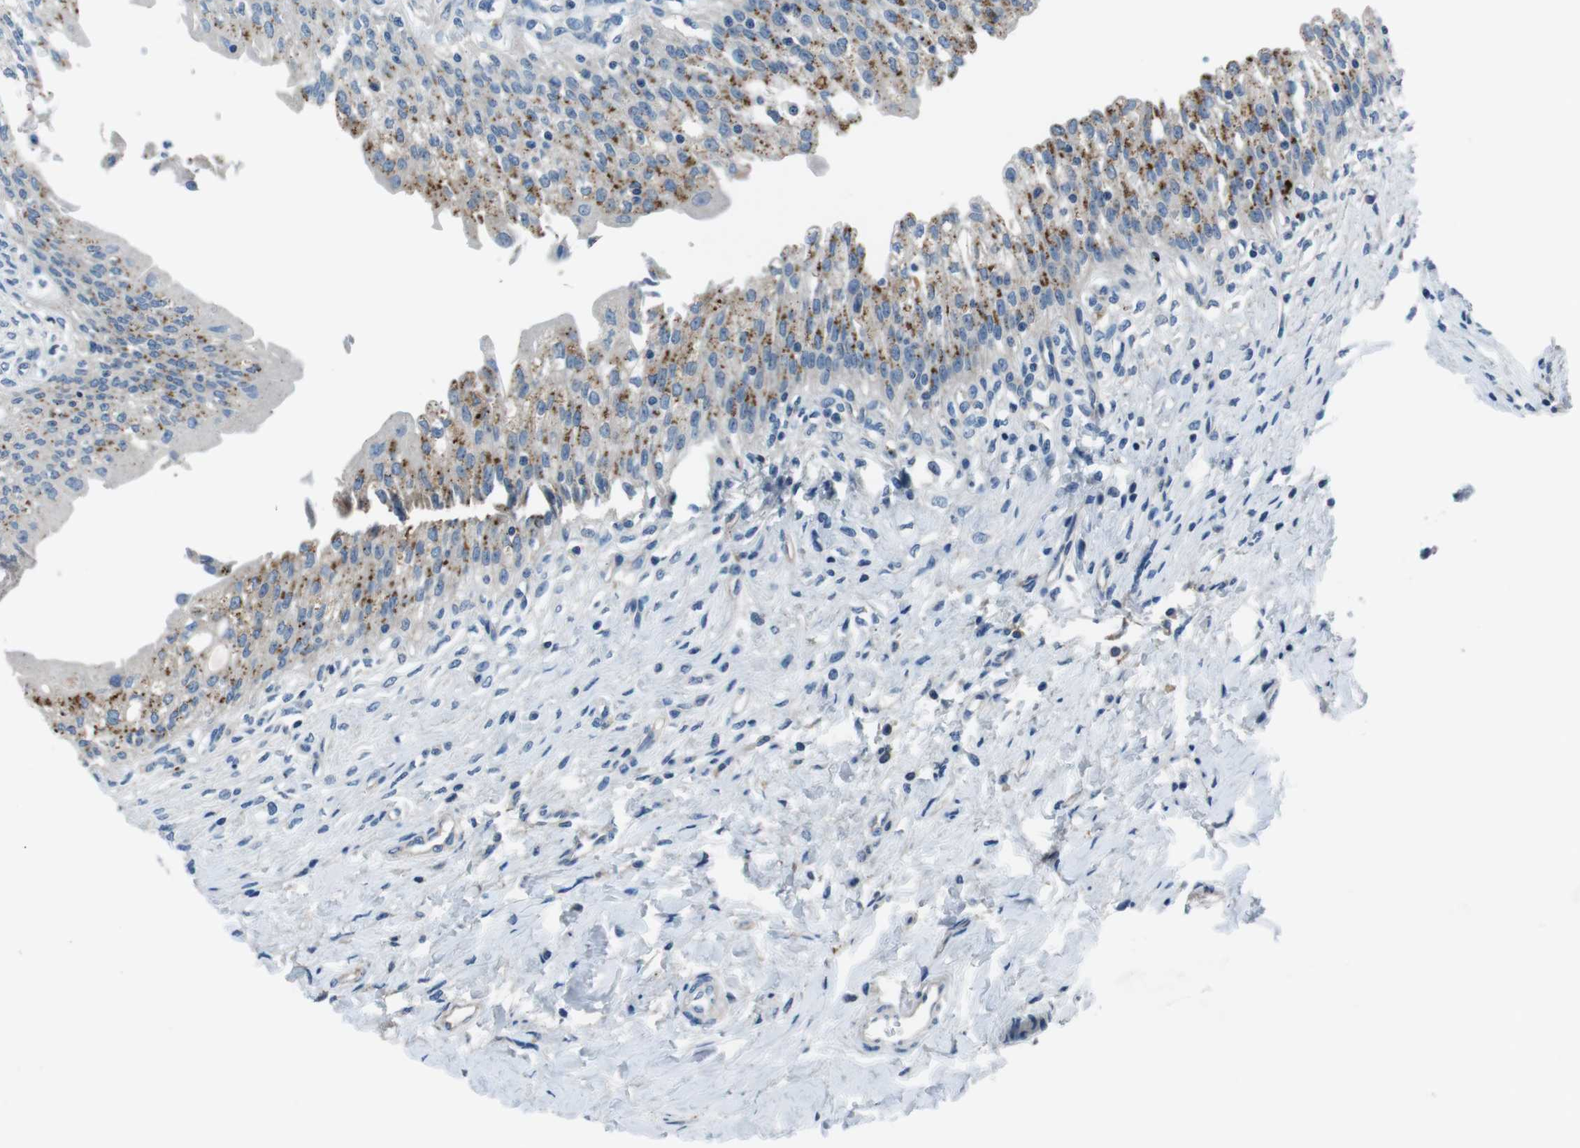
{"staining": {"intensity": "moderate", "quantity": "25%-75%", "location": "cytoplasmic/membranous"}, "tissue": "urinary bladder", "cell_type": "Urothelial cells", "image_type": "normal", "snomed": [{"axis": "morphology", "description": "Normal tissue, NOS"}, {"axis": "morphology", "description": "Inflammation, NOS"}, {"axis": "topography", "description": "Urinary bladder"}], "caption": "Protein staining of normal urinary bladder demonstrates moderate cytoplasmic/membranous positivity in about 25%-75% of urothelial cells. (Brightfield microscopy of DAB IHC at high magnification).", "gene": "TULP3", "patient": {"sex": "female", "age": 80}}